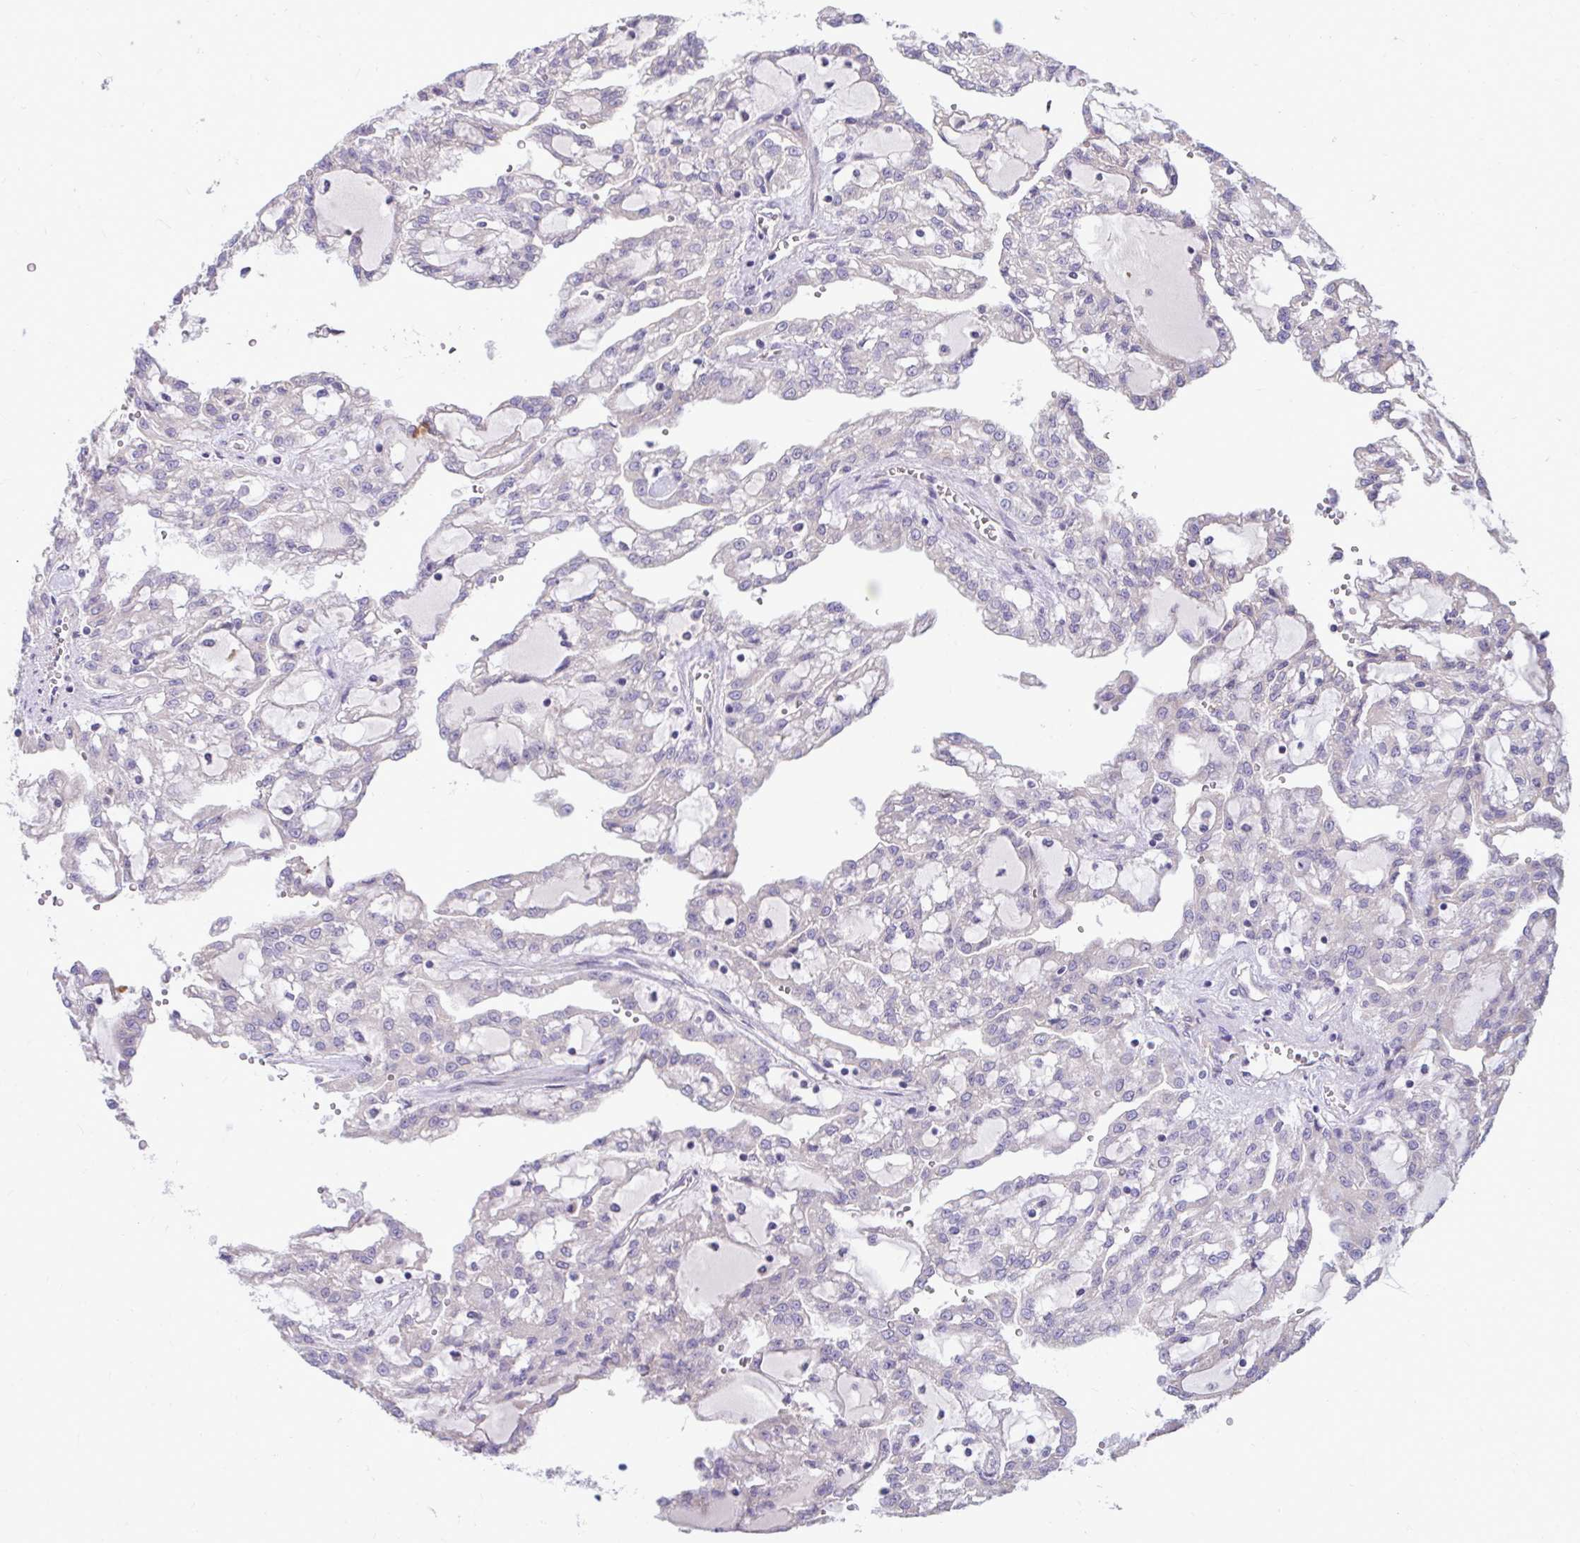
{"staining": {"intensity": "negative", "quantity": "none", "location": "none"}, "tissue": "renal cancer", "cell_type": "Tumor cells", "image_type": "cancer", "snomed": [{"axis": "morphology", "description": "Adenocarcinoma, NOS"}, {"axis": "topography", "description": "Kidney"}], "caption": "The immunohistochemistry (IHC) micrograph has no significant positivity in tumor cells of renal cancer (adenocarcinoma) tissue.", "gene": "PIGZ", "patient": {"sex": "male", "age": 63}}